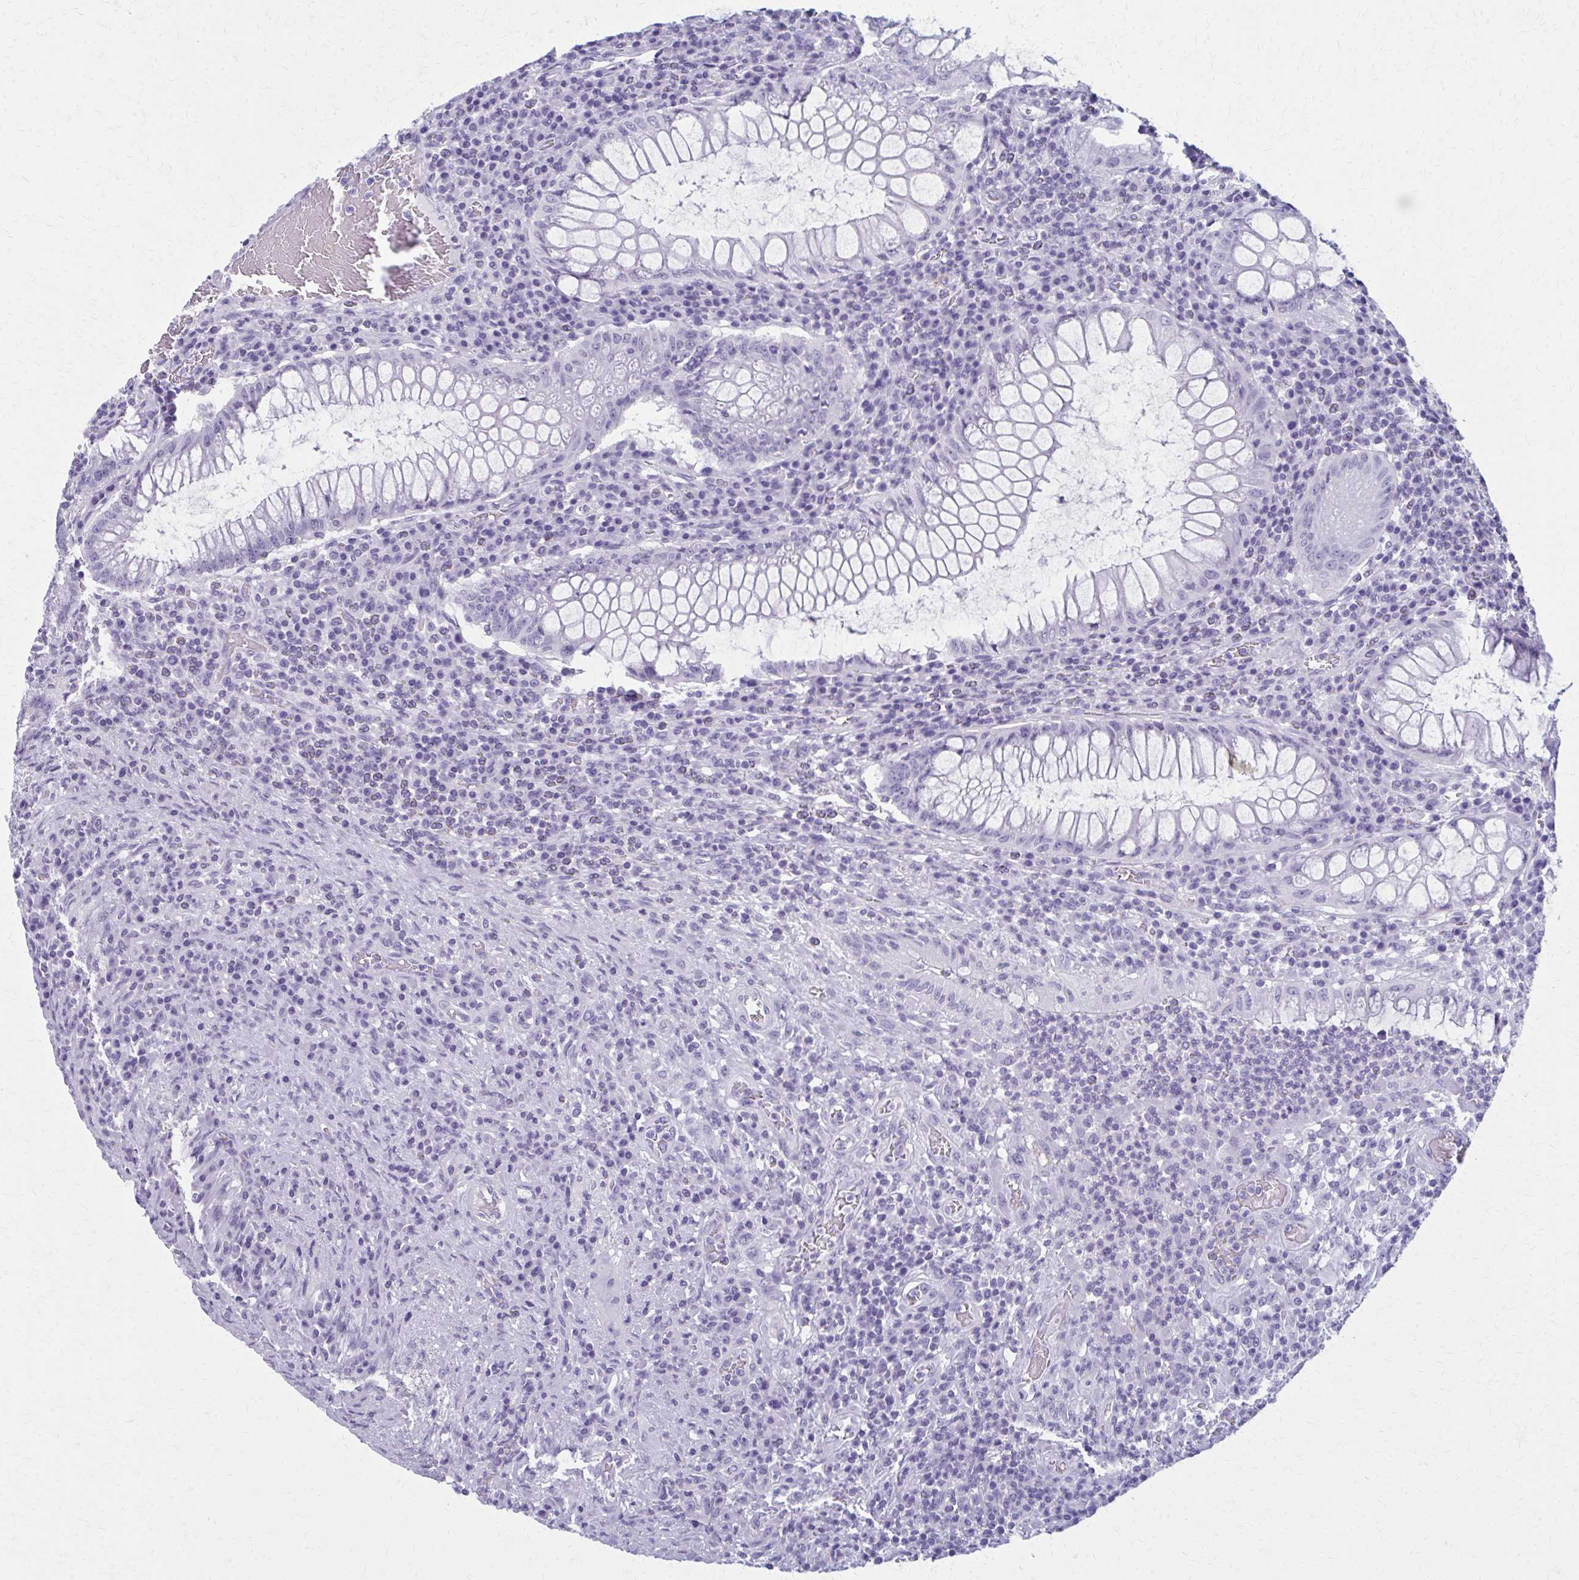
{"staining": {"intensity": "negative", "quantity": "none", "location": "none"}, "tissue": "colorectal cancer", "cell_type": "Tumor cells", "image_type": "cancer", "snomed": [{"axis": "morphology", "description": "Adenocarcinoma, NOS"}, {"axis": "topography", "description": "Colon"}], "caption": "Tumor cells are negative for brown protein staining in adenocarcinoma (colorectal).", "gene": "MPLKIP", "patient": {"sex": "male", "age": 67}}